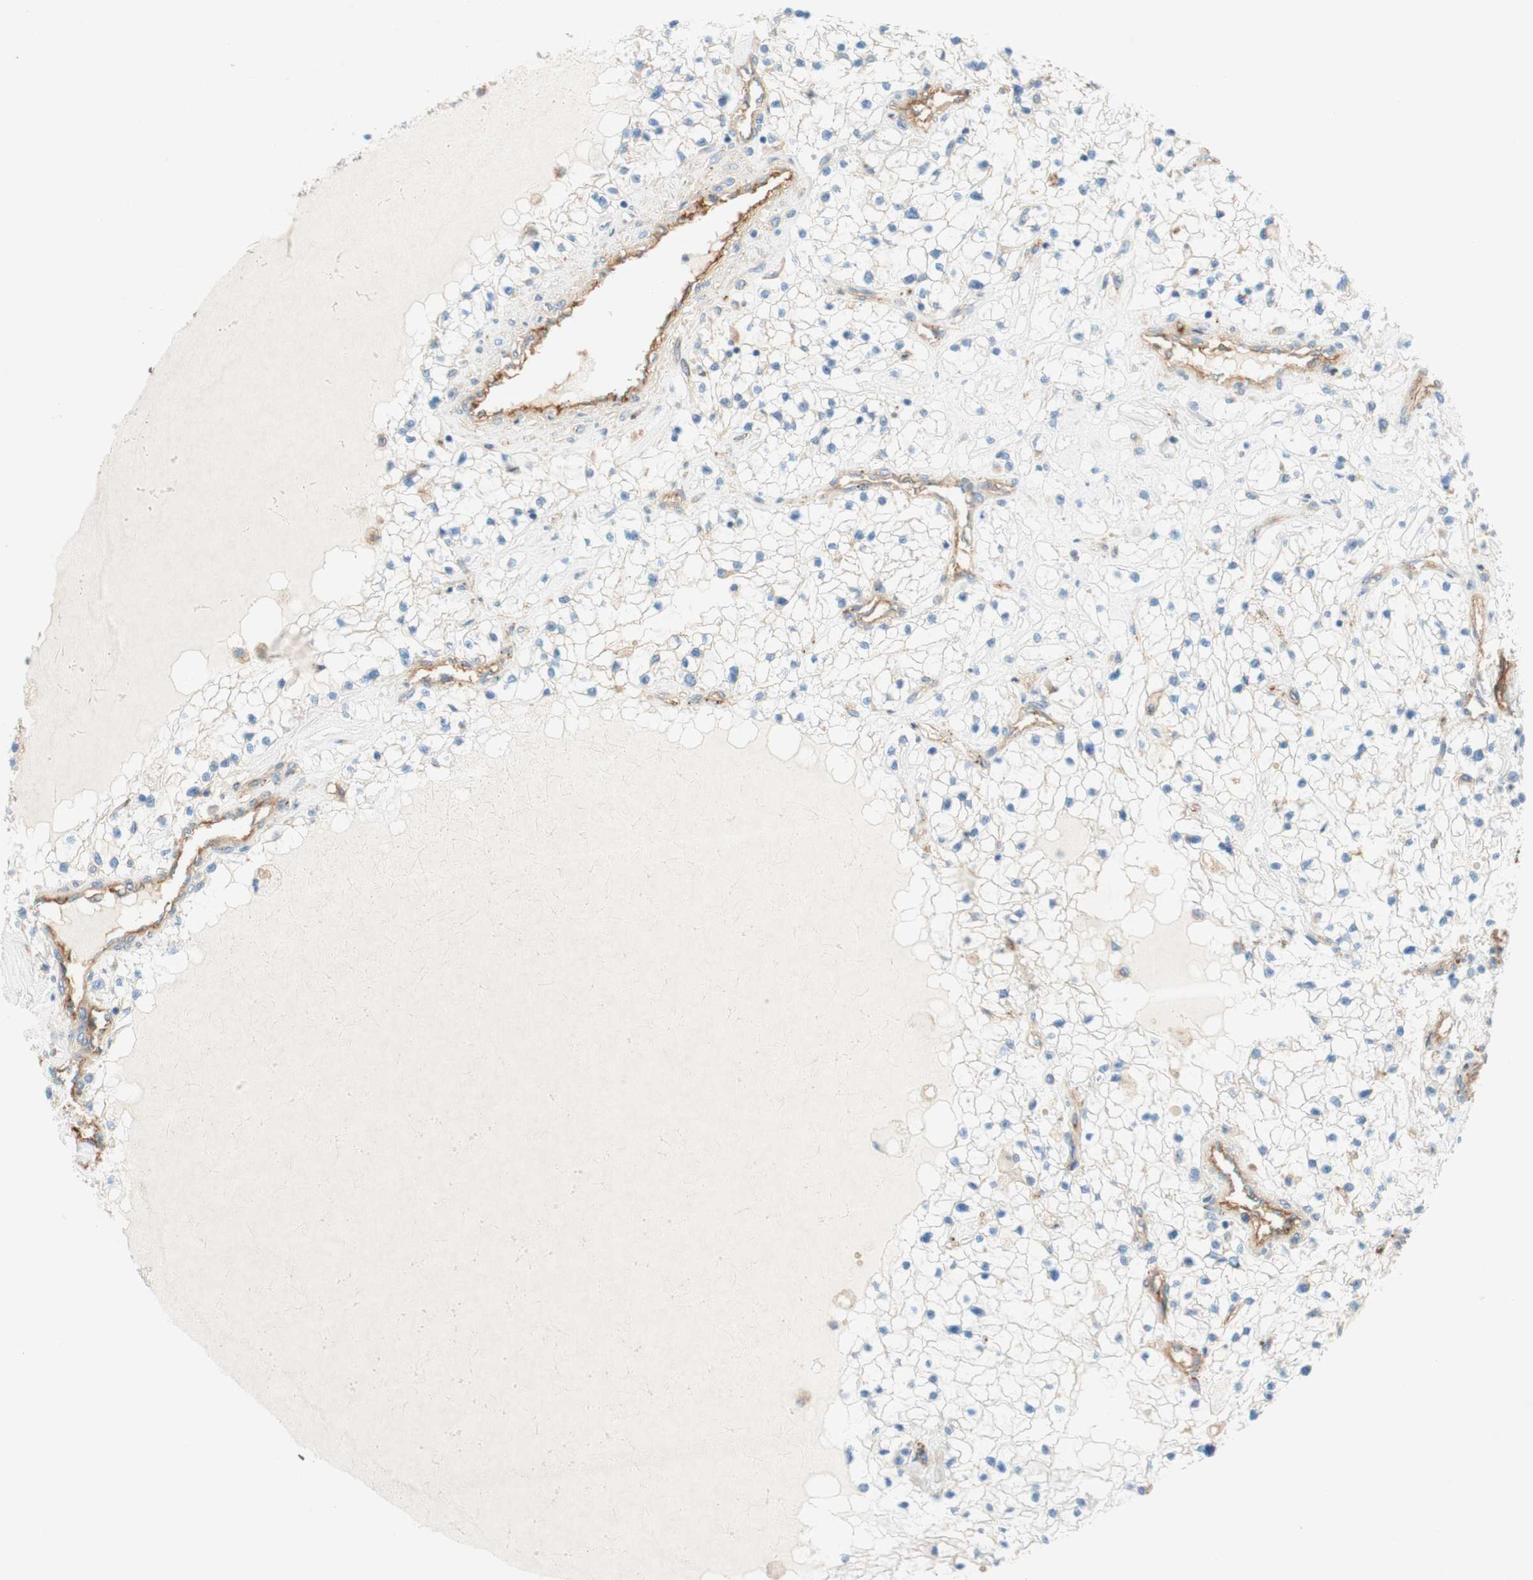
{"staining": {"intensity": "negative", "quantity": "none", "location": "none"}, "tissue": "renal cancer", "cell_type": "Tumor cells", "image_type": "cancer", "snomed": [{"axis": "morphology", "description": "Adenocarcinoma, NOS"}, {"axis": "topography", "description": "Kidney"}], "caption": "DAB immunohistochemical staining of human renal adenocarcinoma demonstrates no significant expression in tumor cells.", "gene": "STOM", "patient": {"sex": "male", "age": 68}}